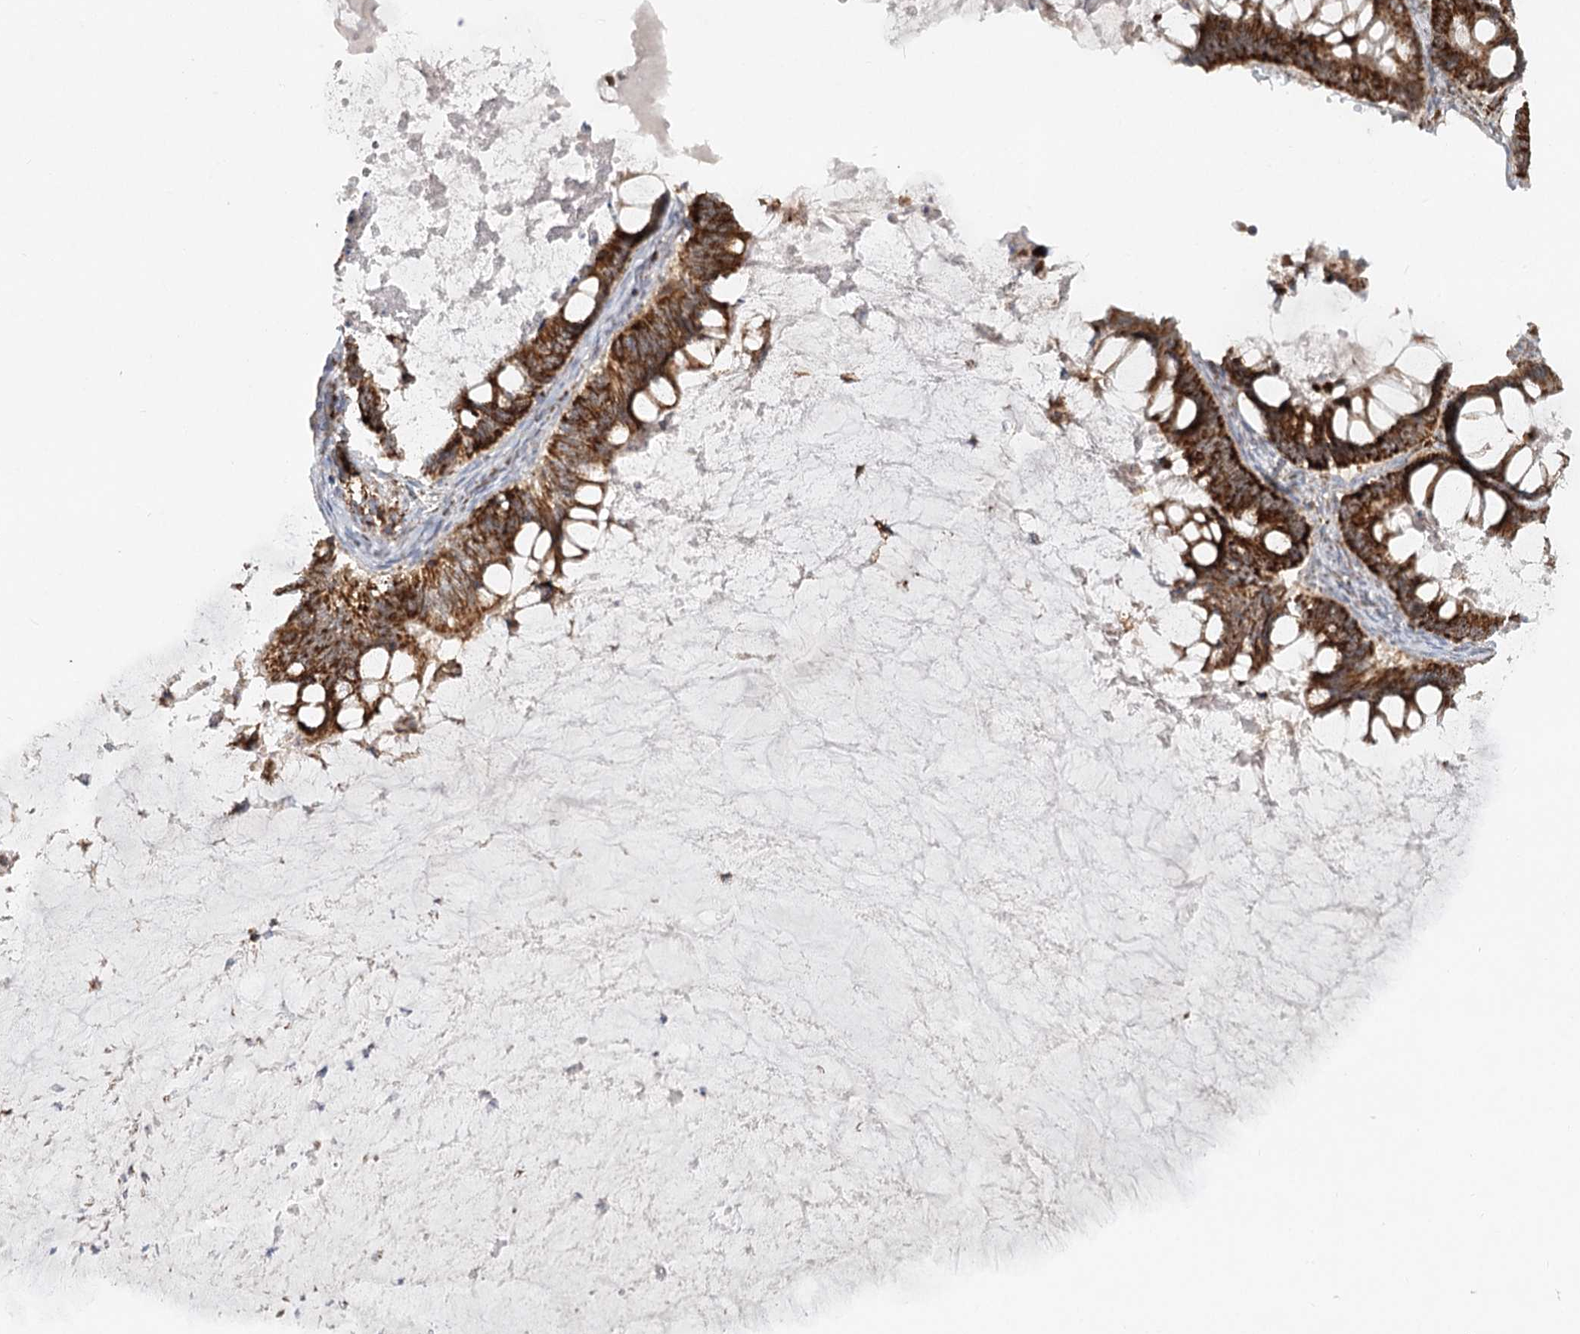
{"staining": {"intensity": "strong", "quantity": ">75%", "location": "cytoplasmic/membranous"}, "tissue": "ovarian cancer", "cell_type": "Tumor cells", "image_type": "cancer", "snomed": [{"axis": "morphology", "description": "Cystadenocarcinoma, mucinous, NOS"}, {"axis": "topography", "description": "Ovary"}], "caption": "An IHC micrograph of tumor tissue is shown. Protein staining in brown highlights strong cytoplasmic/membranous positivity in mucinous cystadenocarcinoma (ovarian) within tumor cells. The staining was performed using DAB (3,3'-diaminobenzidine), with brown indicating positive protein expression. Nuclei are stained blue with hematoxylin.", "gene": "TAS1R1", "patient": {"sex": "female", "age": 61}}